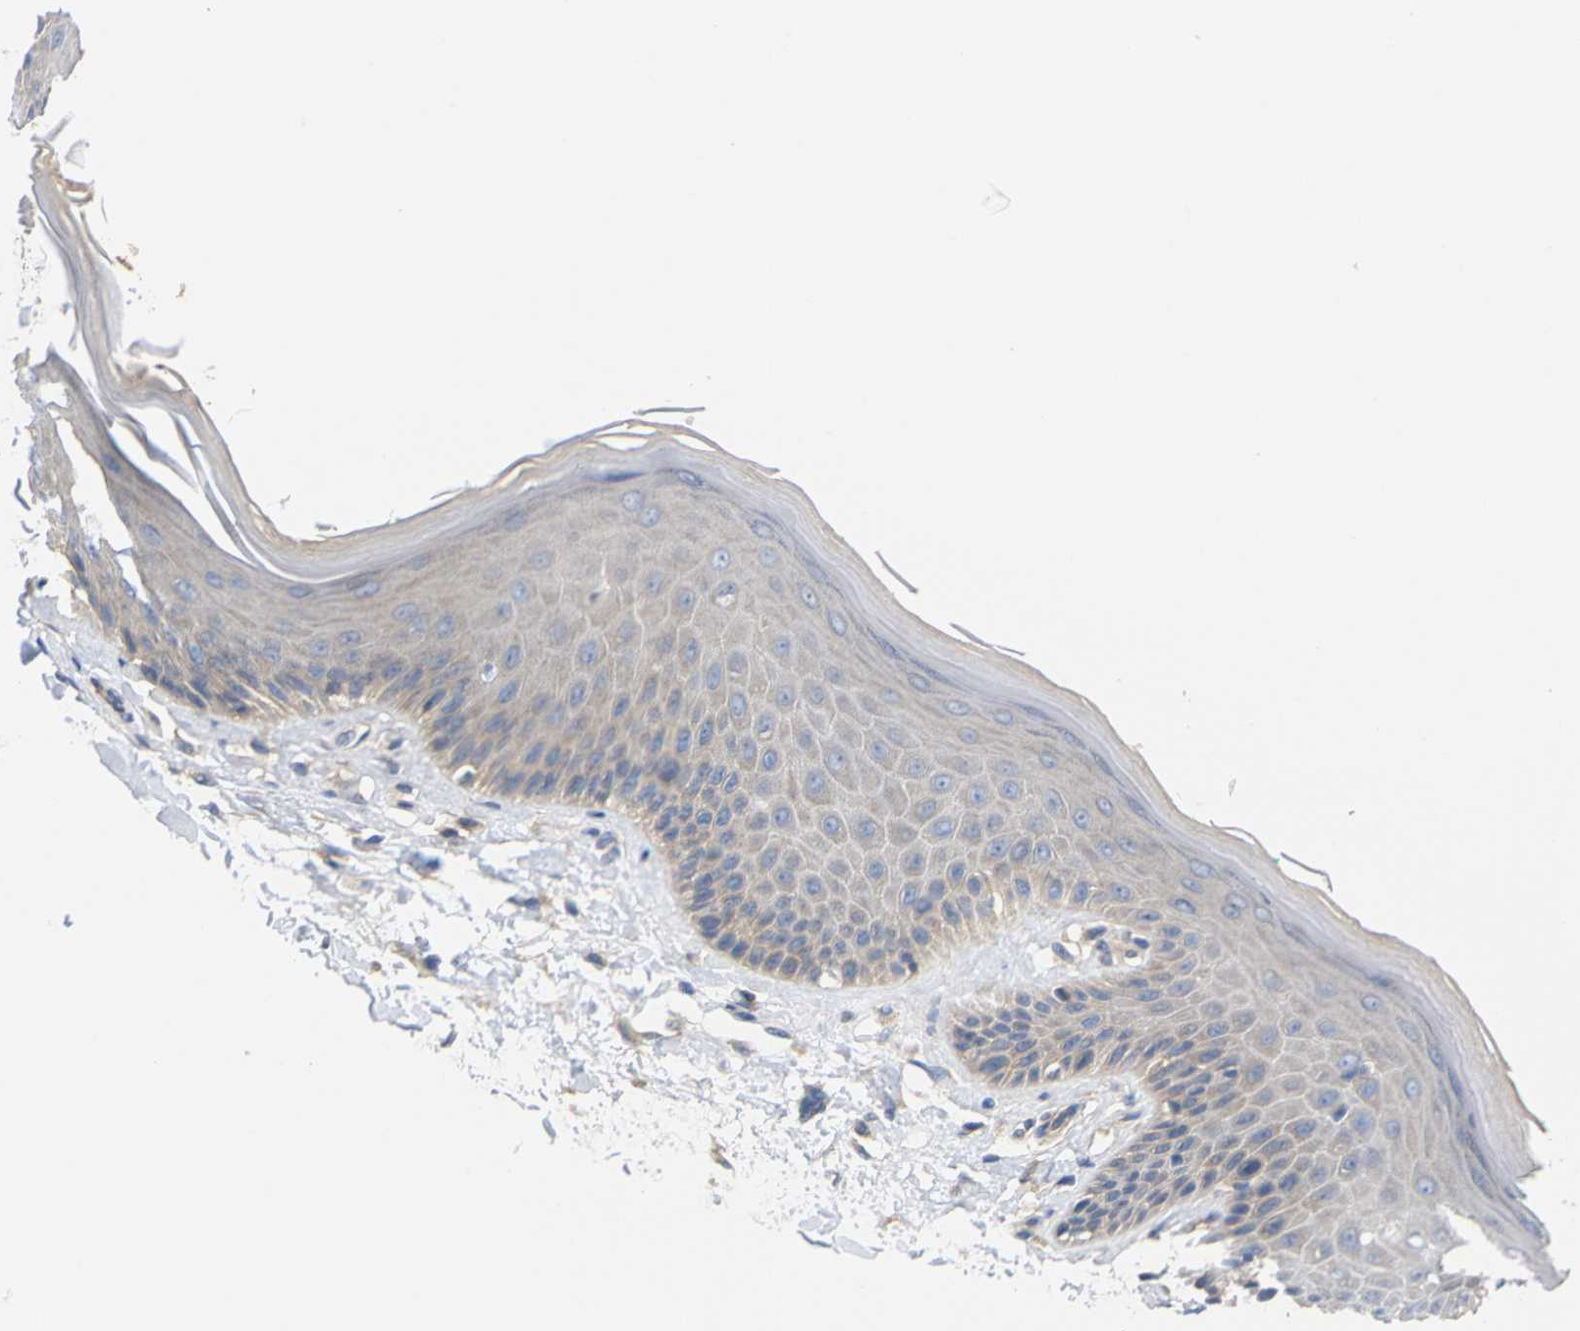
{"staining": {"intensity": "weak", "quantity": "25%-75%", "location": "cytoplasmic/membranous"}, "tissue": "skin", "cell_type": "Epidermal cells", "image_type": "normal", "snomed": [{"axis": "morphology", "description": "Normal tissue, NOS"}, {"axis": "topography", "description": "Vulva"}], "caption": "Protein analysis of benign skin exhibits weak cytoplasmic/membranous staining in approximately 25%-75% of epidermal cells. The protein is stained brown, and the nuclei are stained in blue (DAB IHC with brightfield microscopy, high magnification).", "gene": "USH1C", "patient": {"sex": "female", "age": 73}}